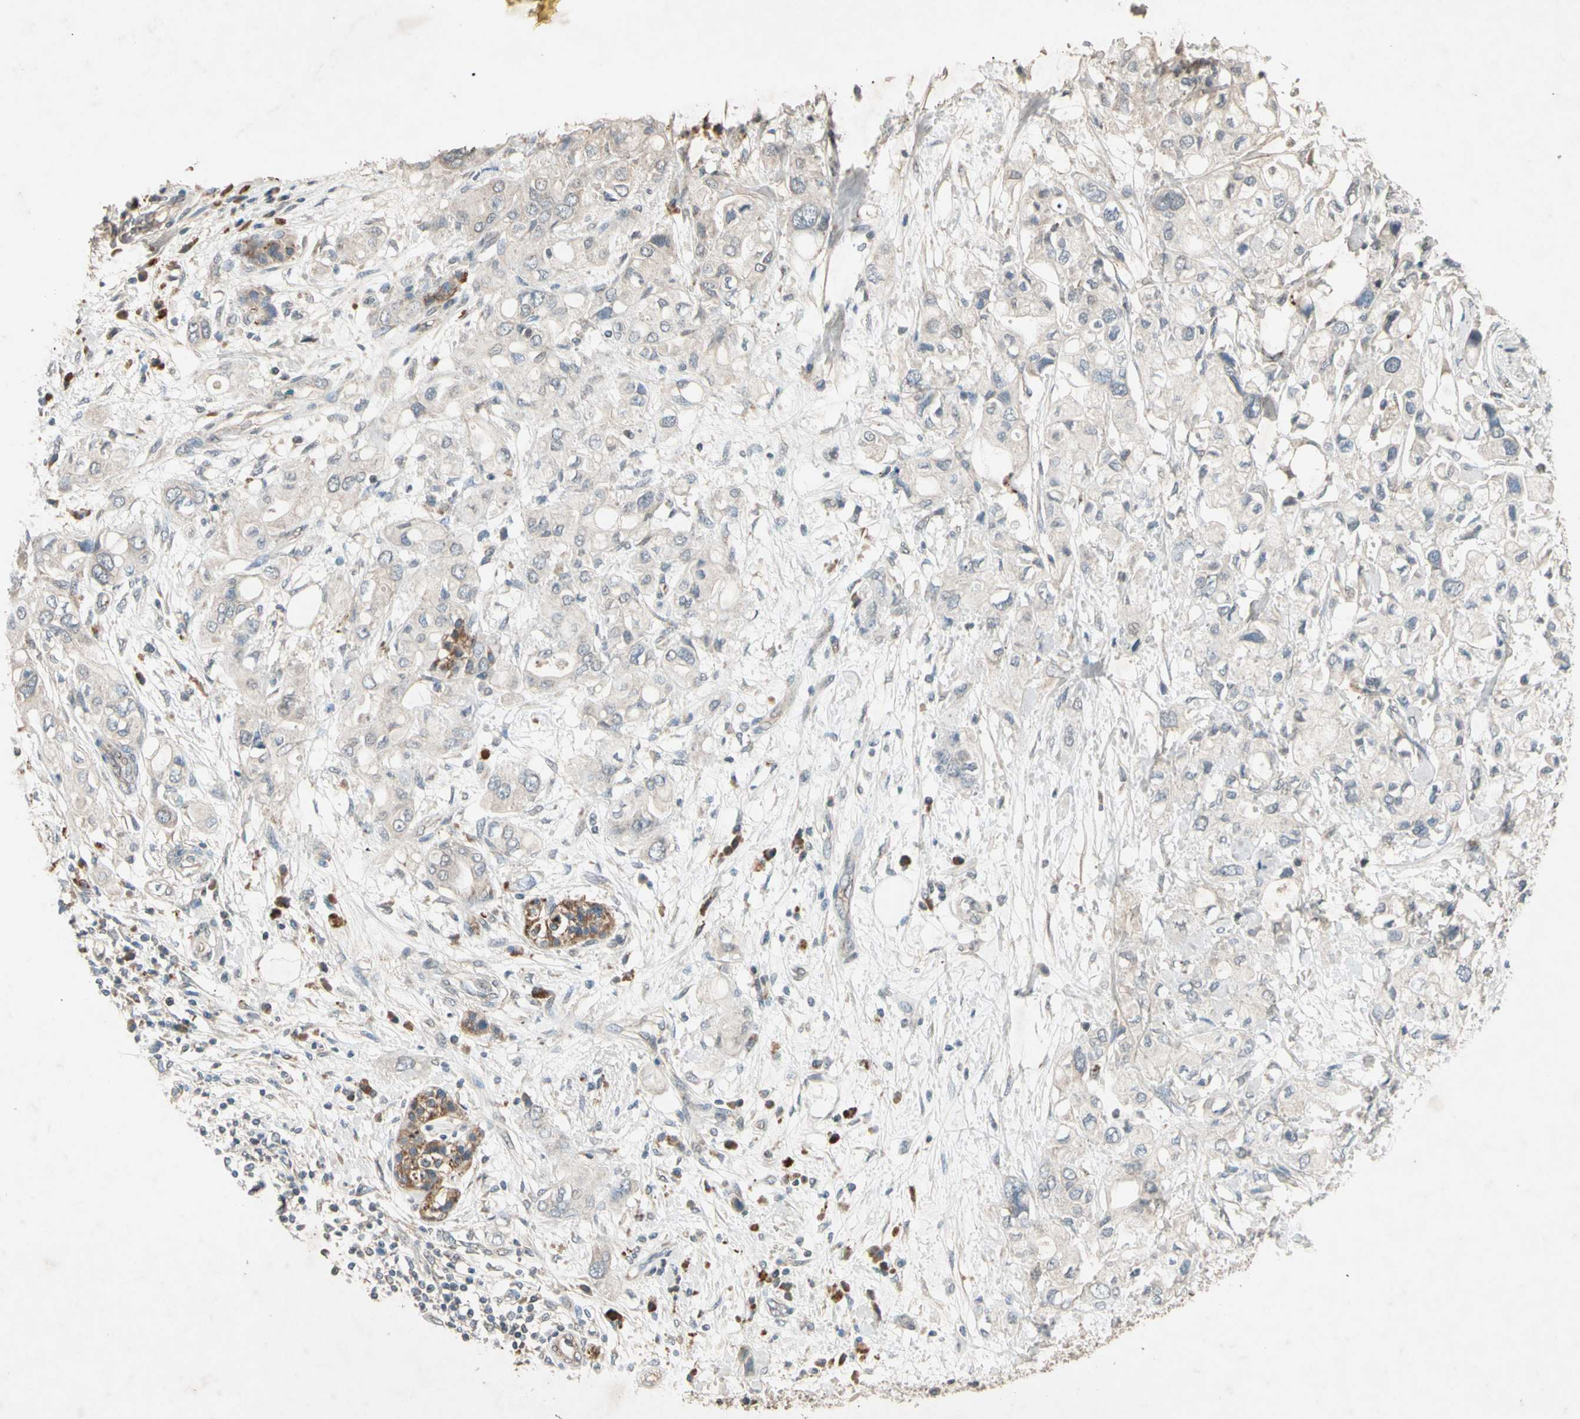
{"staining": {"intensity": "weak", "quantity": "<25%", "location": "cytoplasmic/membranous"}, "tissue": "pancreatic cancer", "cell_type": "Tumor cells", "image_type": "cancer", "snomed": [{"axis": "morphology", "description": "Adenocarcinoma, NOS"}, {"axis": "topography", "description": "Pancreas"}], "caption": "DAB immunohistochemical staining of human pancreatic cancer demonstrates no significant positivity in tumor cells. (DAB (3,3'-diaminobenzidine) IHC, high magnification).", "gene": "GPLD1", "patient": {"sex": "female", "age": 56}}